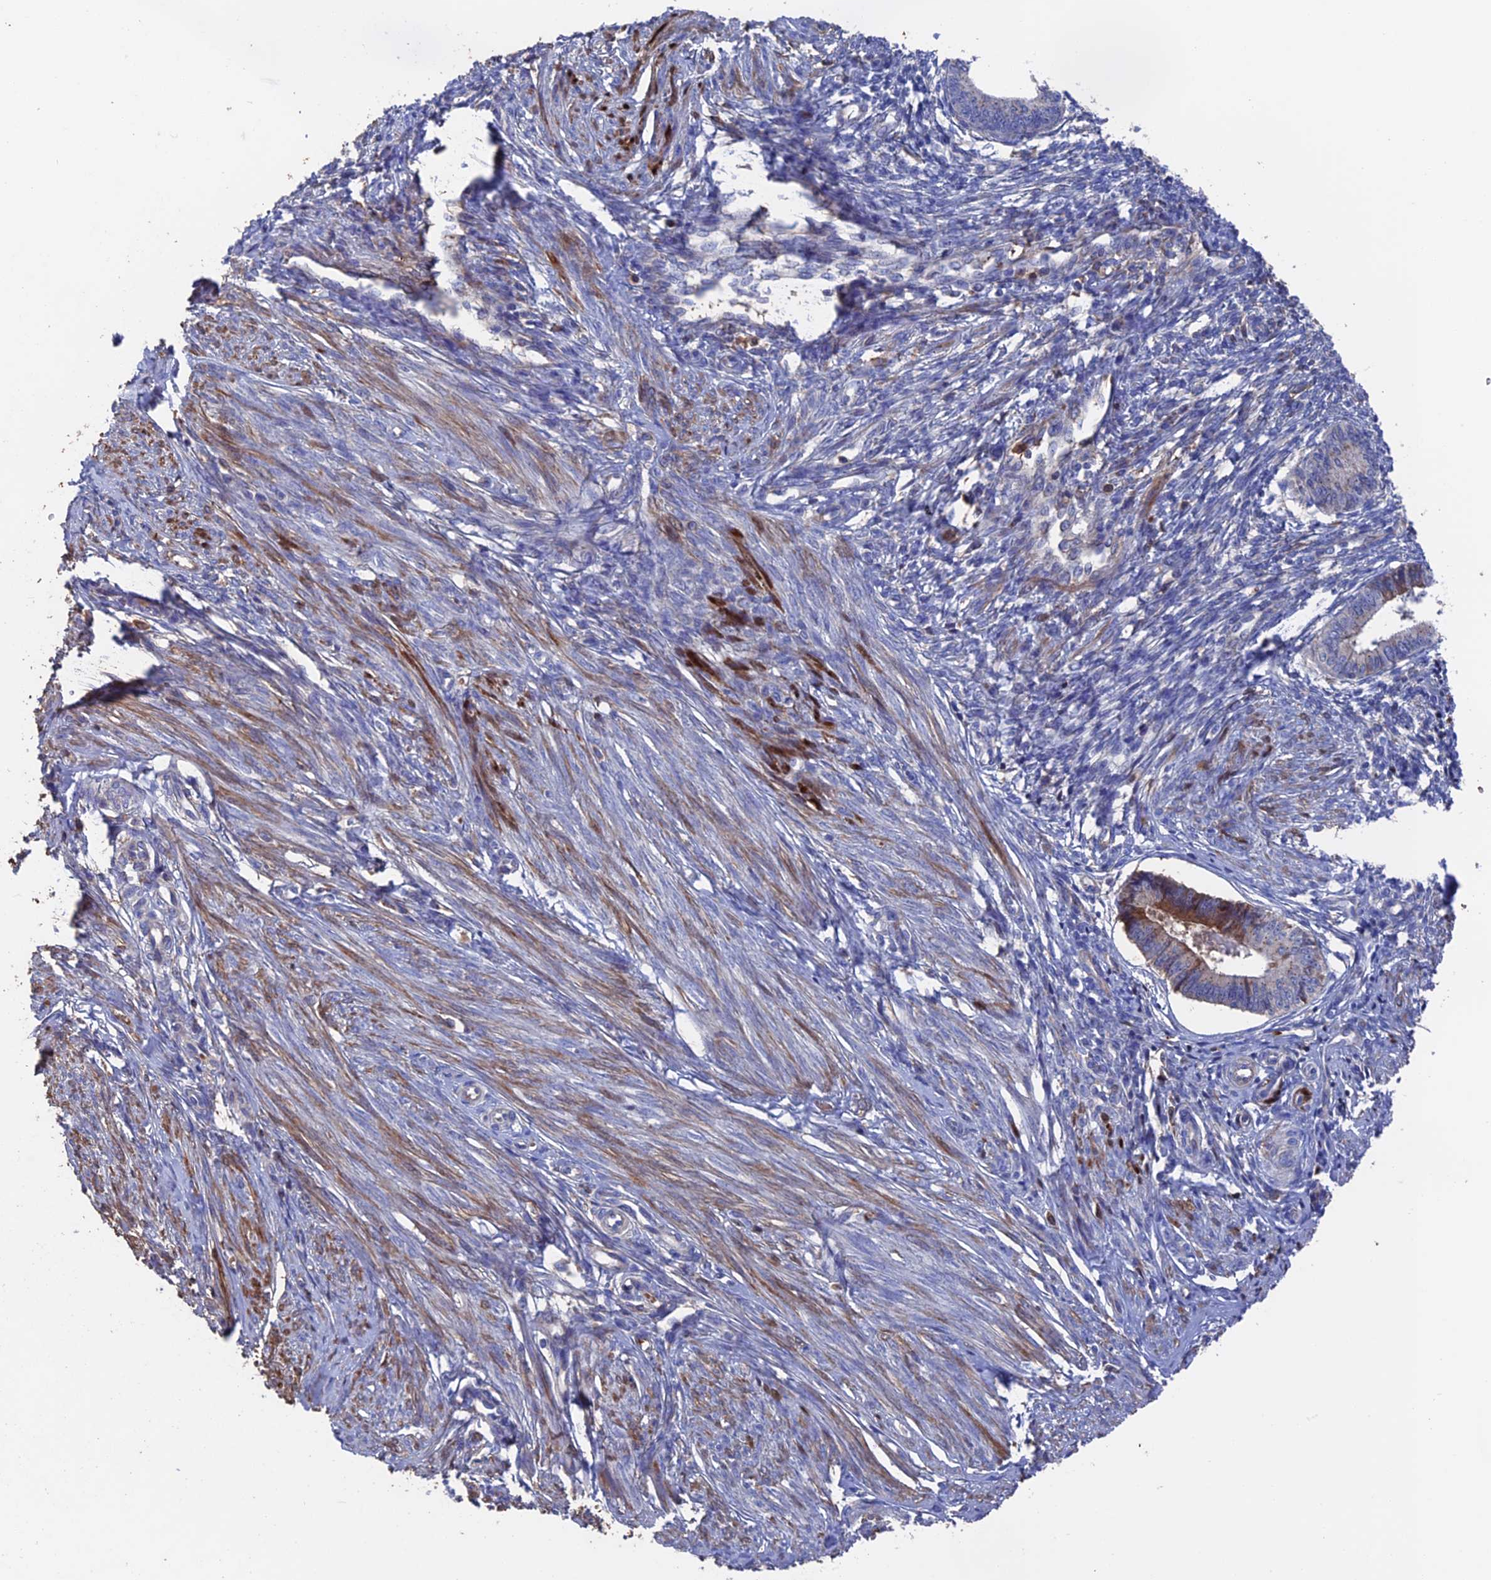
{"staining": {"intensity": "strong", "quantity": "<25%", "location": "cytoplasmic/membranous"}, "tissue": "endometrium", "cell_type": "Cells in endometrial stroma", "image_type": "normal", "snomed": [{"axis": "morphology", "description": "Normal tissue, NOS"}, {"axis": "topography", "description": "Endometrium"}], "caption": "Brown immunohistochemical staining in benign endometrium reveals strong cytoplasmic/membranous staining in about <25% of cells in endometrial stroma.", "gene": "HPF1", "patient": {"sex": "female", "age": 46}}